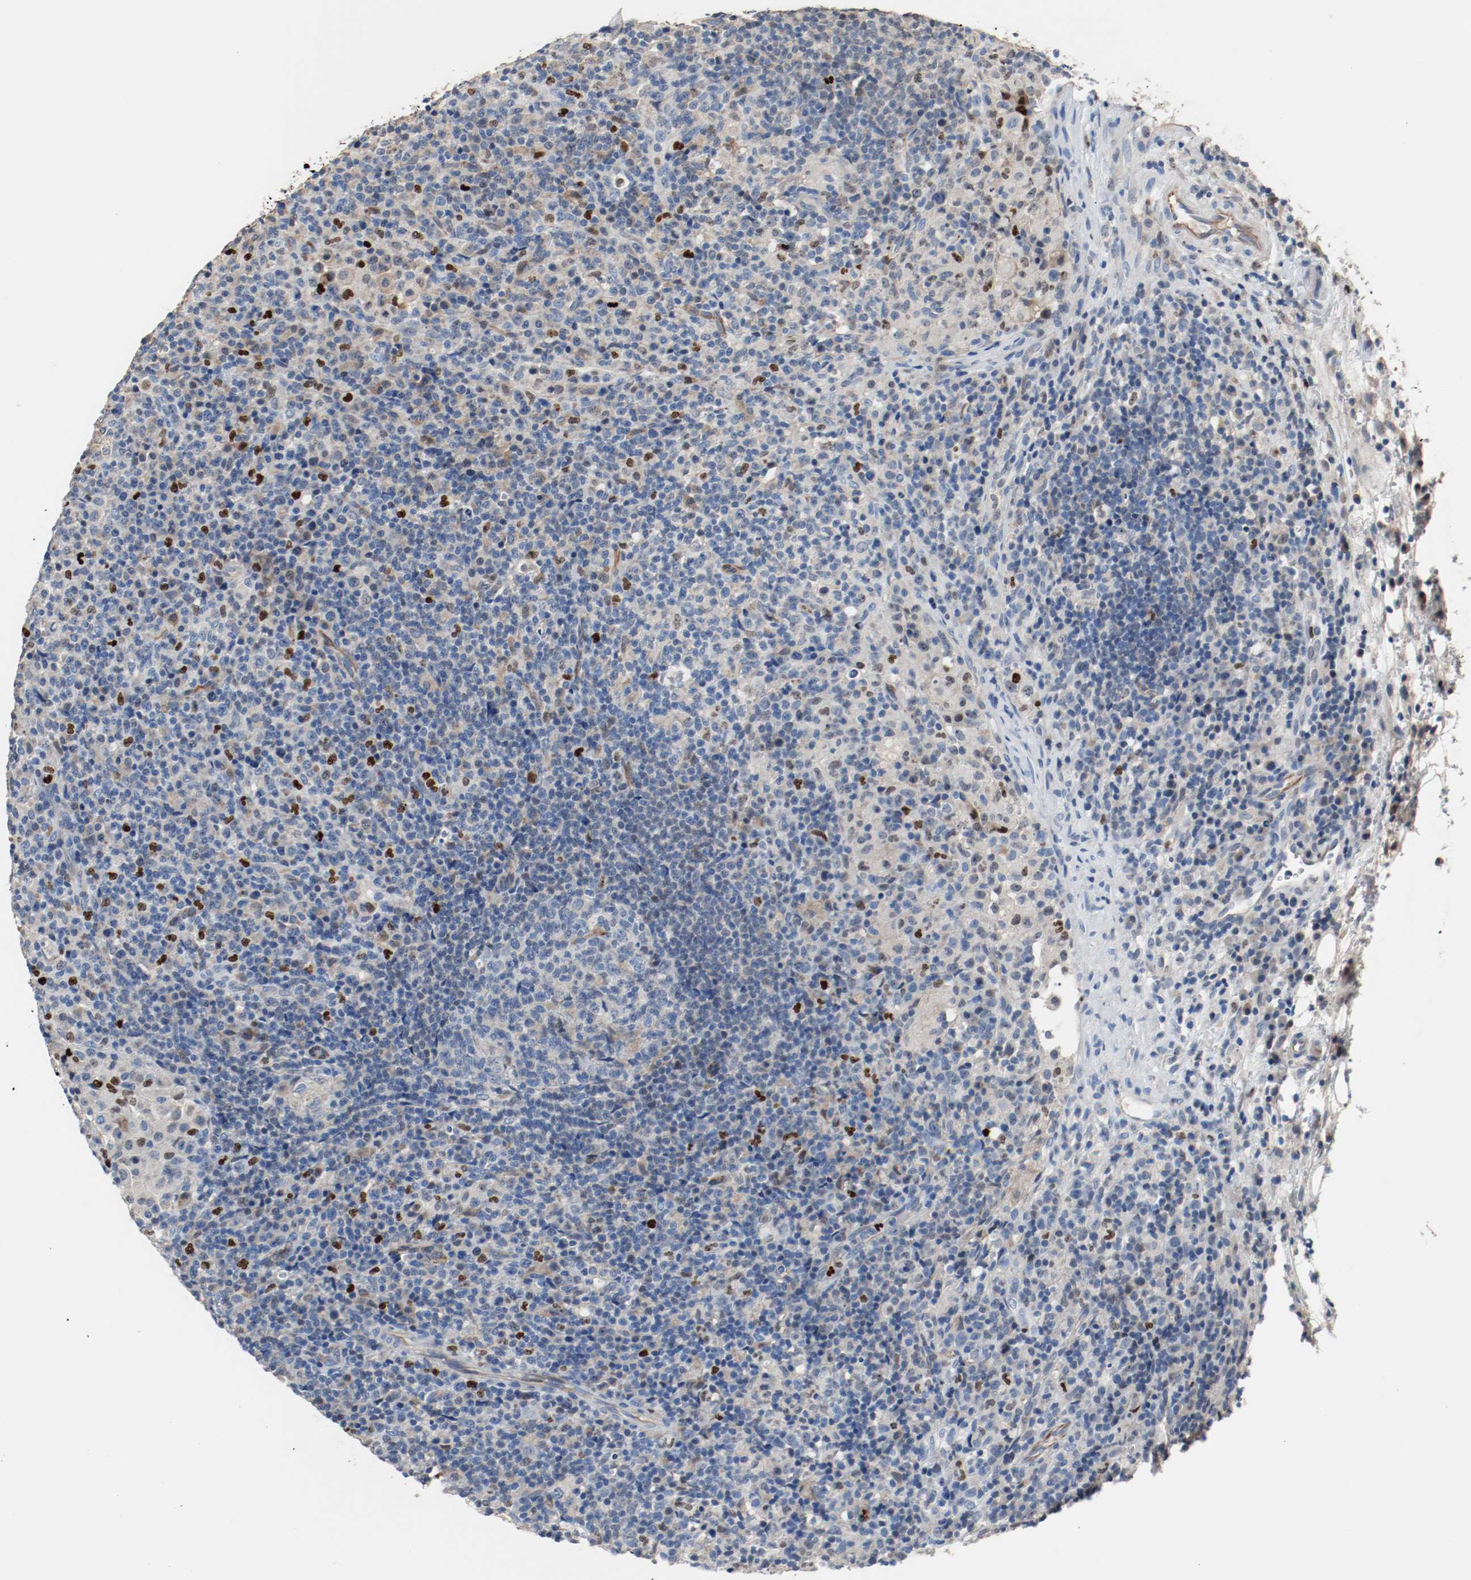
{"staining": {"intensity": "negative", "quantity": "none", "location": "none"}, "tissue": "lymphoma", "cell_type": "Tumor cells", "image_type": "cancer", "snomed": [{"axis": "morphology", "description": "Hodgkin's disease, NOS"}, {"axis": "topography", "description": "Lymph node"}], "caption": "Immunohistochemistry micrograph of neoplastic tissue: human lymphoma stained with DAB (3,3'-diaminobenzidine) reveals no significant protein expression in tumor cells.", "gene": "BLK", "patient": {"sex": "male", "age": 65}}